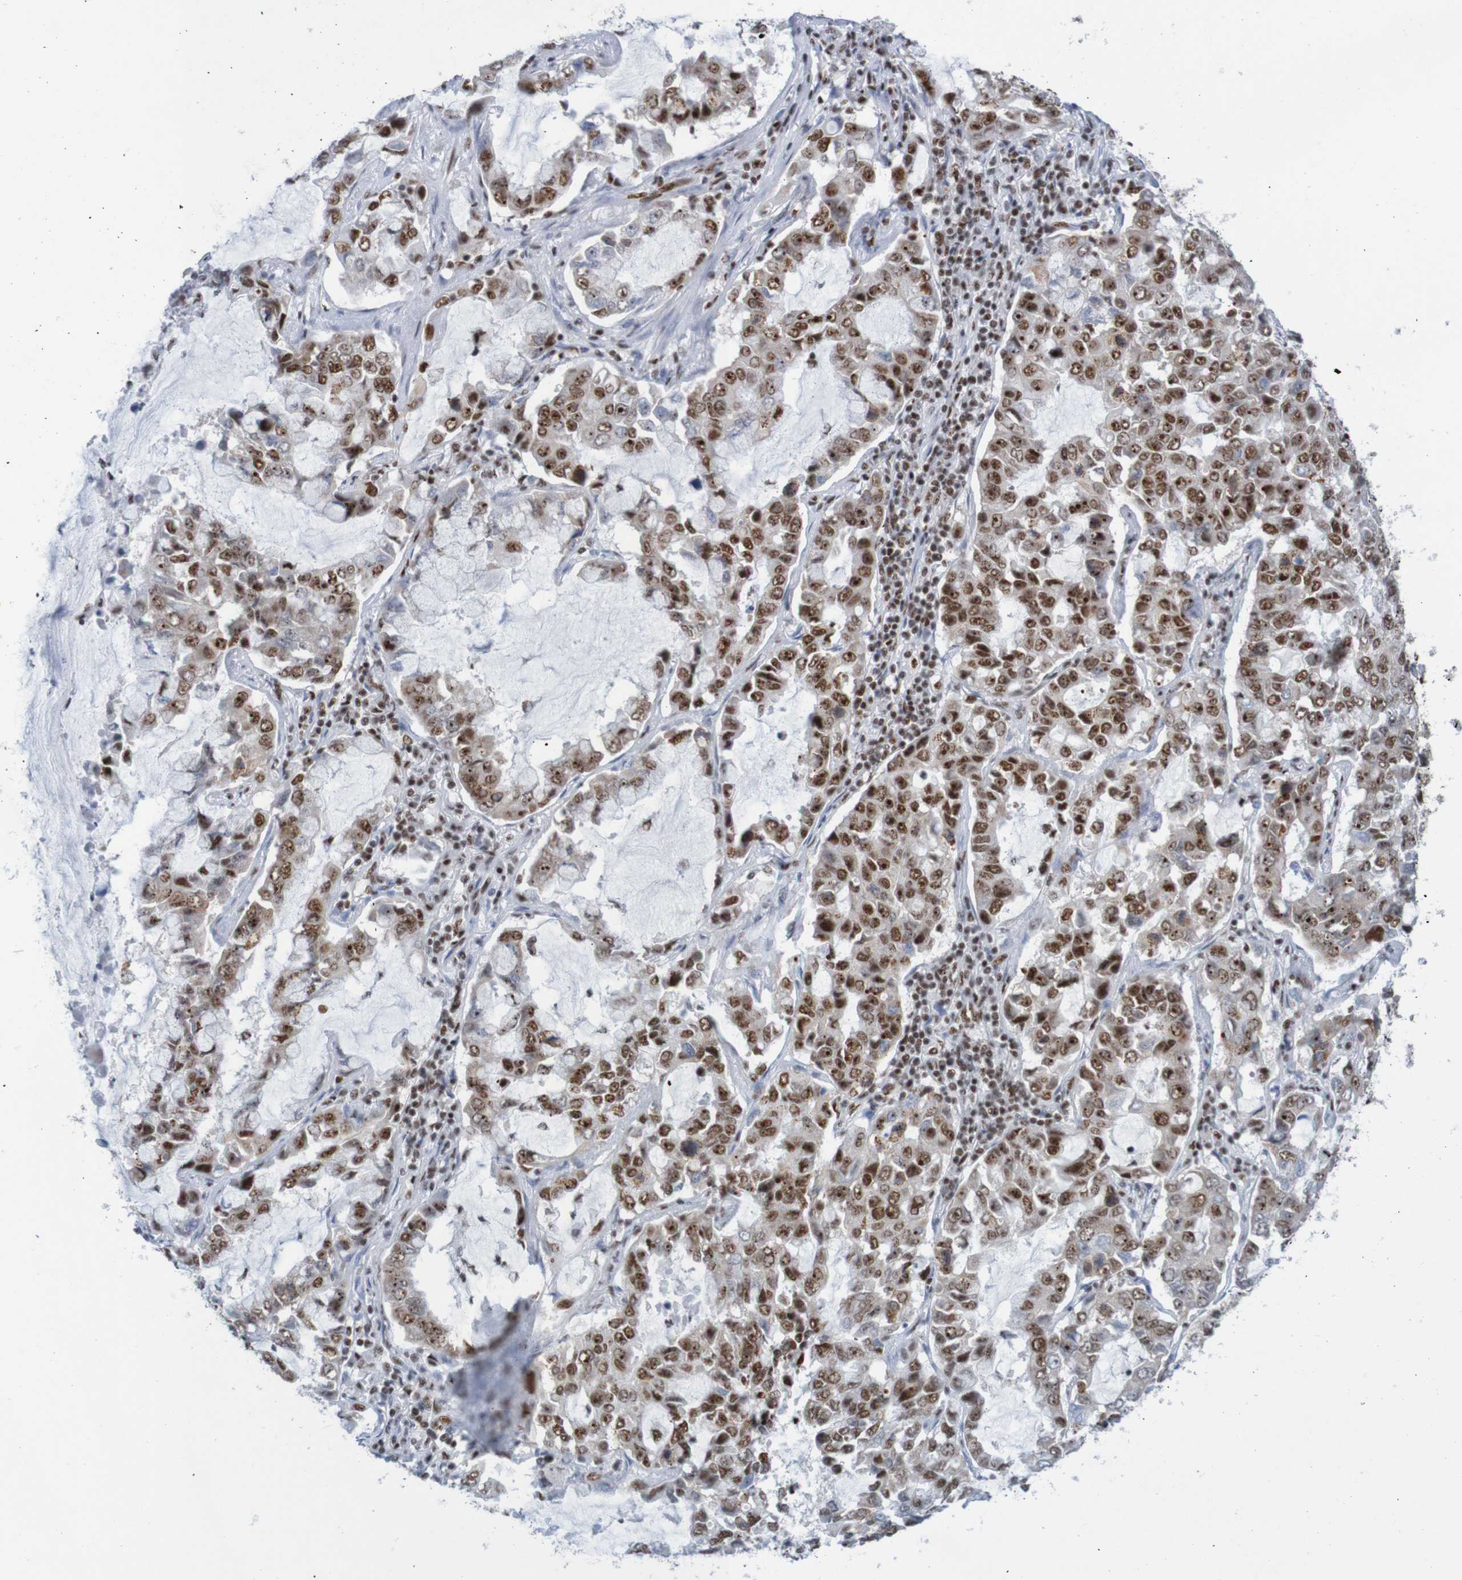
{"staining": {"intensity": "strong", "quantity": ">75%", "location": "nuclear"}, "tissue": "lung cancer", "cell_type": "Tumor cells", "image_type": "cancer", "snomed": [{"axis": "morphology", "description": "Adenocarcinoma, NOS"}, {"axis": "topography", "description": "Lung"}], "caption": "Immunohistochemical staining of lung adenocarcinoma shows high levels of strong nuclear expression in about >75% of tumor cells.", "gene": "THRAP3", "patient": {"sex": "male", "age": 64}}